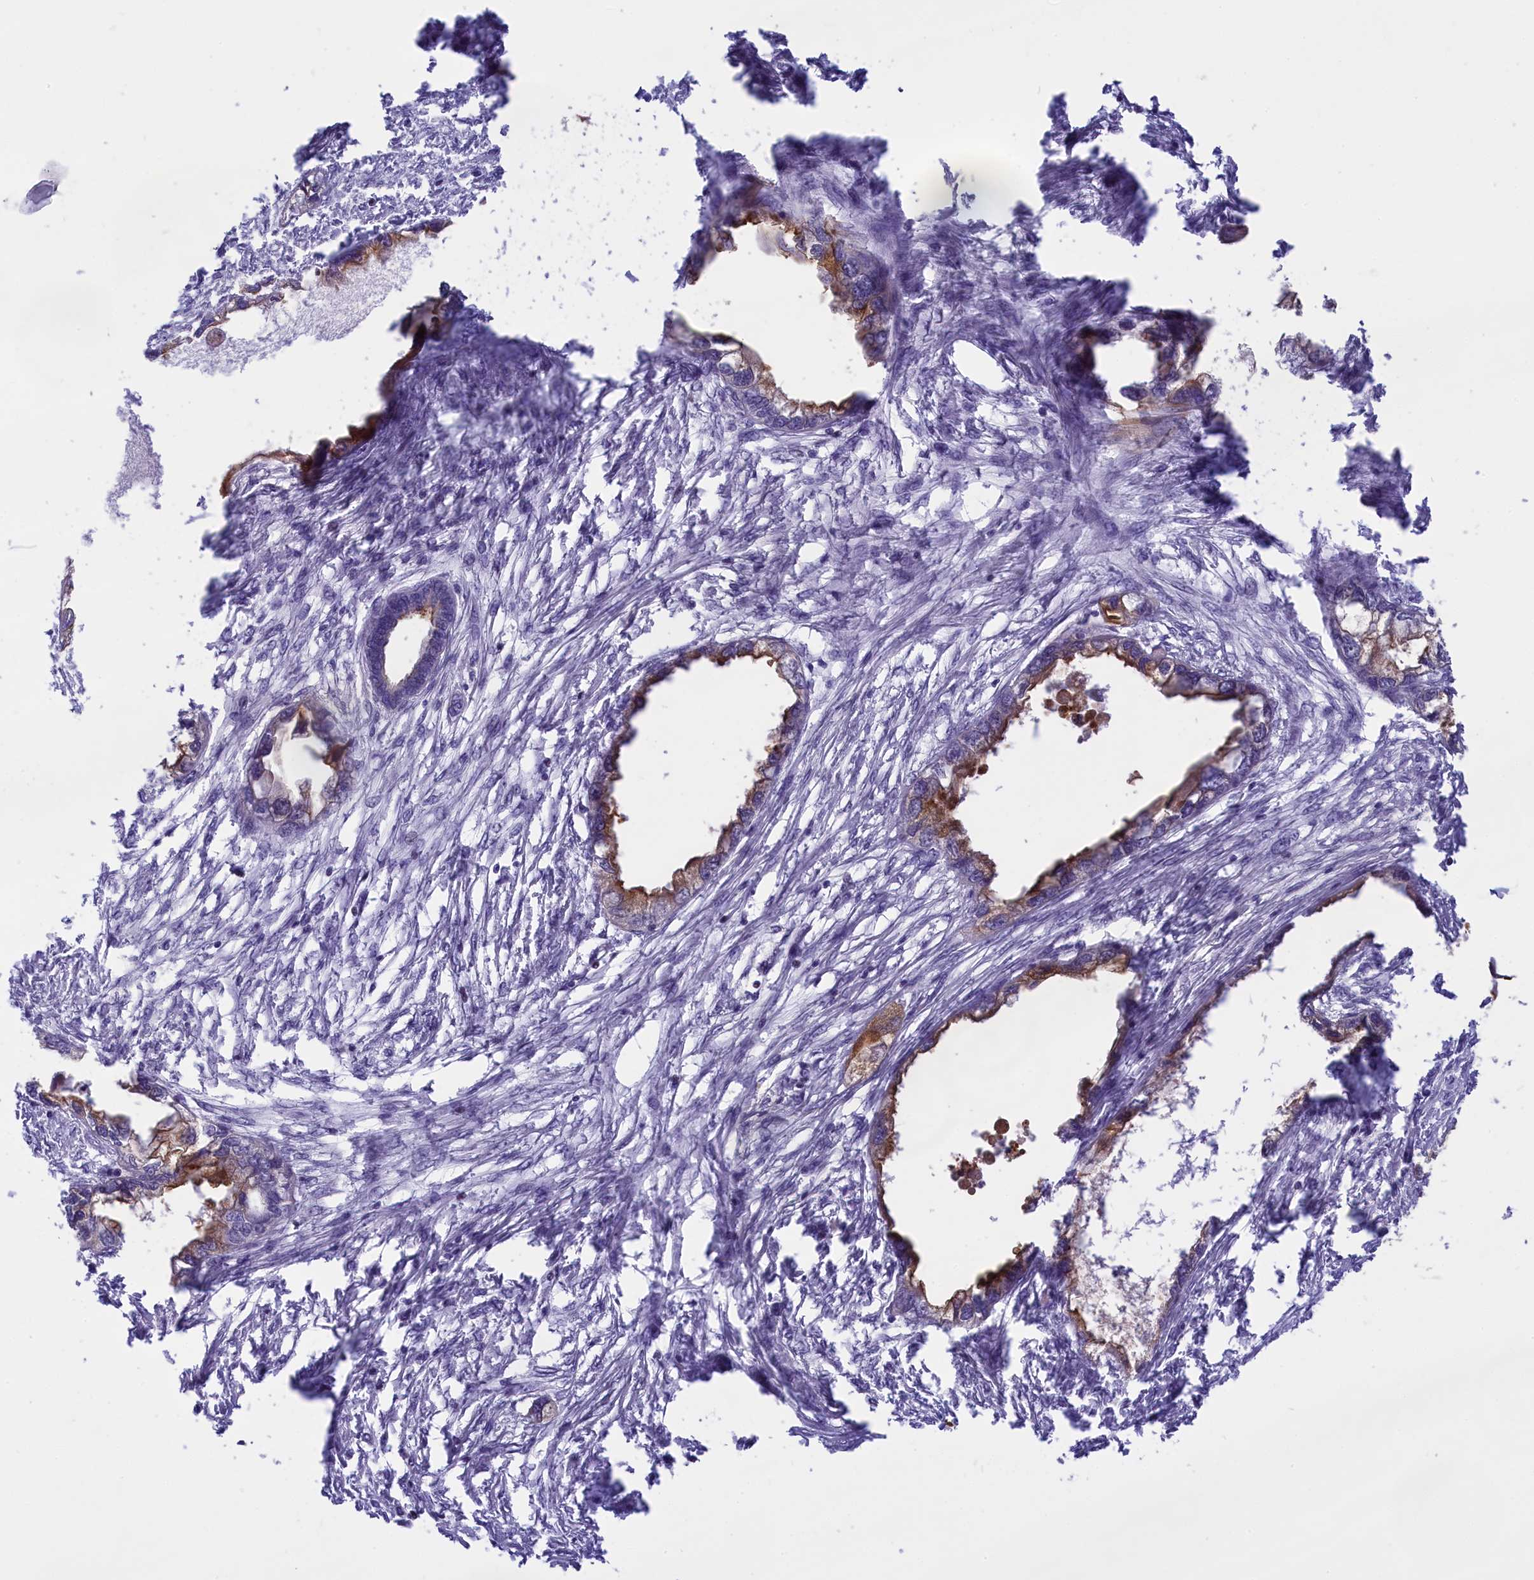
{"staining": {"intensity": "moderate", "quantity": "25%-75%", "location": "cytoplasmic/membranous"}, "tissue": "endometrial cancer", "cell_type": "Tumor cells", "image_type": "cancer", "snomed": [{"axis": "morphology", "description": "Adenocarcinoma, NOS"}, {"axis": "morphology", "description": "Adenocarcinoma, metastatic, NOS"}, {"axis": "topography", "description": "Adipose tissue"}, {"axis": "topography", "description": "Endometrium"}], "caption": "High-magnification brightfield microscopy of endometrial adenocarcinoma stained with DAB (brown) and counterstained with hematoxylin (blue). tumor cells exhibit moderate cytoplasmic/membranous positivity is seen in approximately25%-75% of cells.", "gene": "SPIRE2", "patient": {"sex": "female", "age": 67}}